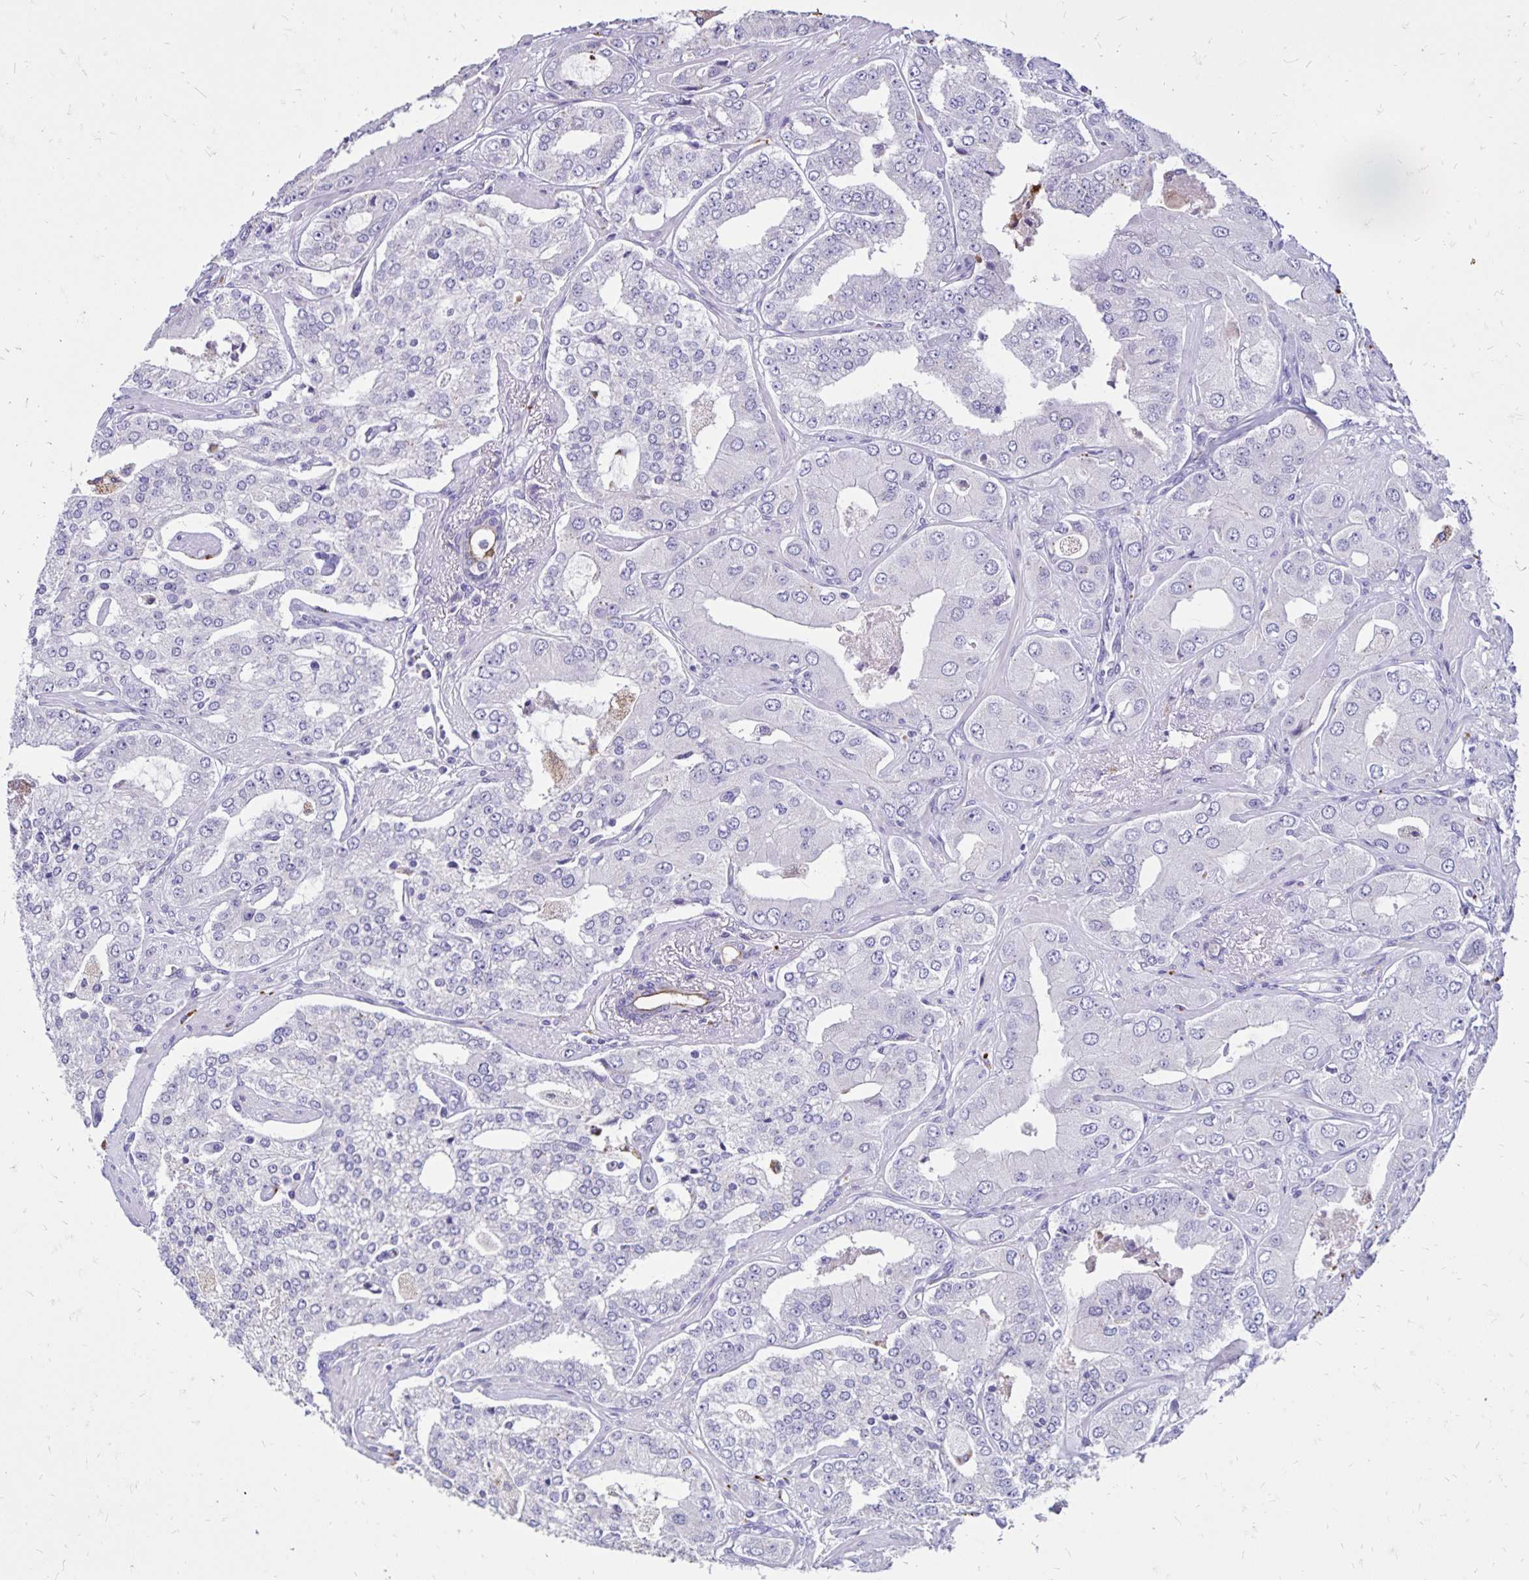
{"staining": {"intensity": "negative", "quantity": "none", "location": "none"}, "tissue": "prostate cancer", "cell_type": "Tumor cells", "image_type": "cancer", "snomed": [{"axis": "morphology", "description": "Adenocarcinoma, Low grade"}, {"axis": "topography", "description": "Prostate"}], "caption": "High power microscopy photomicrograph of an immunohistochemistry (IHC) histopathology image of prostate low-grade adenocarcinoma, revealing no significant positivity in tumor cells.", "gene": "EVPL", "patient": {"sex": "male", "age": 60}}